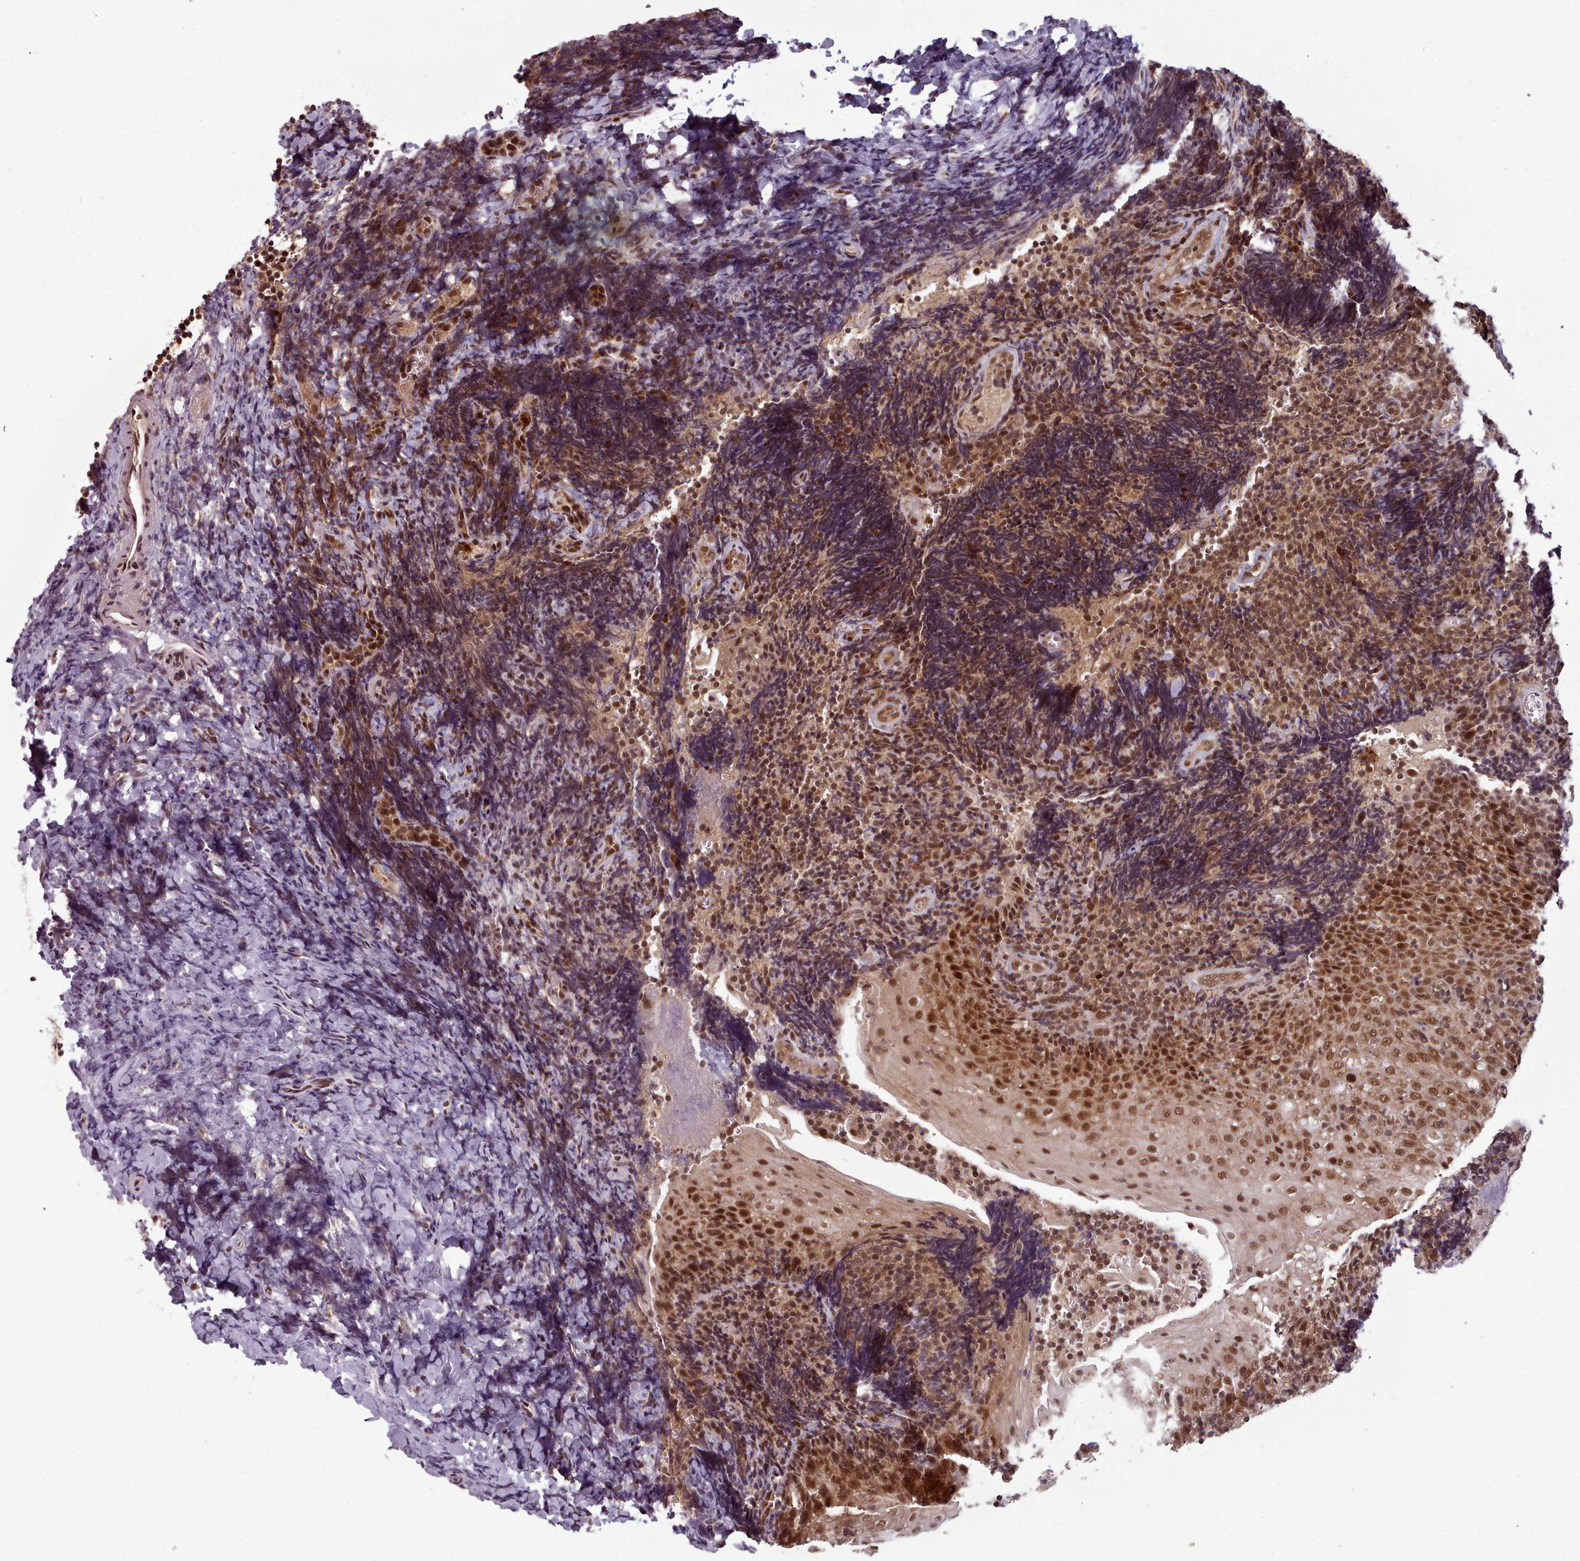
{"staining": {"intensity": "weak", "quantity": ">75%", "location": "cytoplasmic/membranous,nuclear"}, "tissue": "tonsil", "cell_type": "Germinal center cells", "image_type": "normal", "snomed": [{"axis": "morphology", "description": "Normal tissue, NOS"}, {"axis": "topography", "description": "Tonsil"}], "caption": "IHC photomicrograph of normal tonsil stained for a protein (brown), which reveals low levels of weak cytoplasmic/membranous,nuclear positivity in about >75% of germinal center cells.", "gene": "DHX8", "patient": {"sex": "male", "age": 27}}